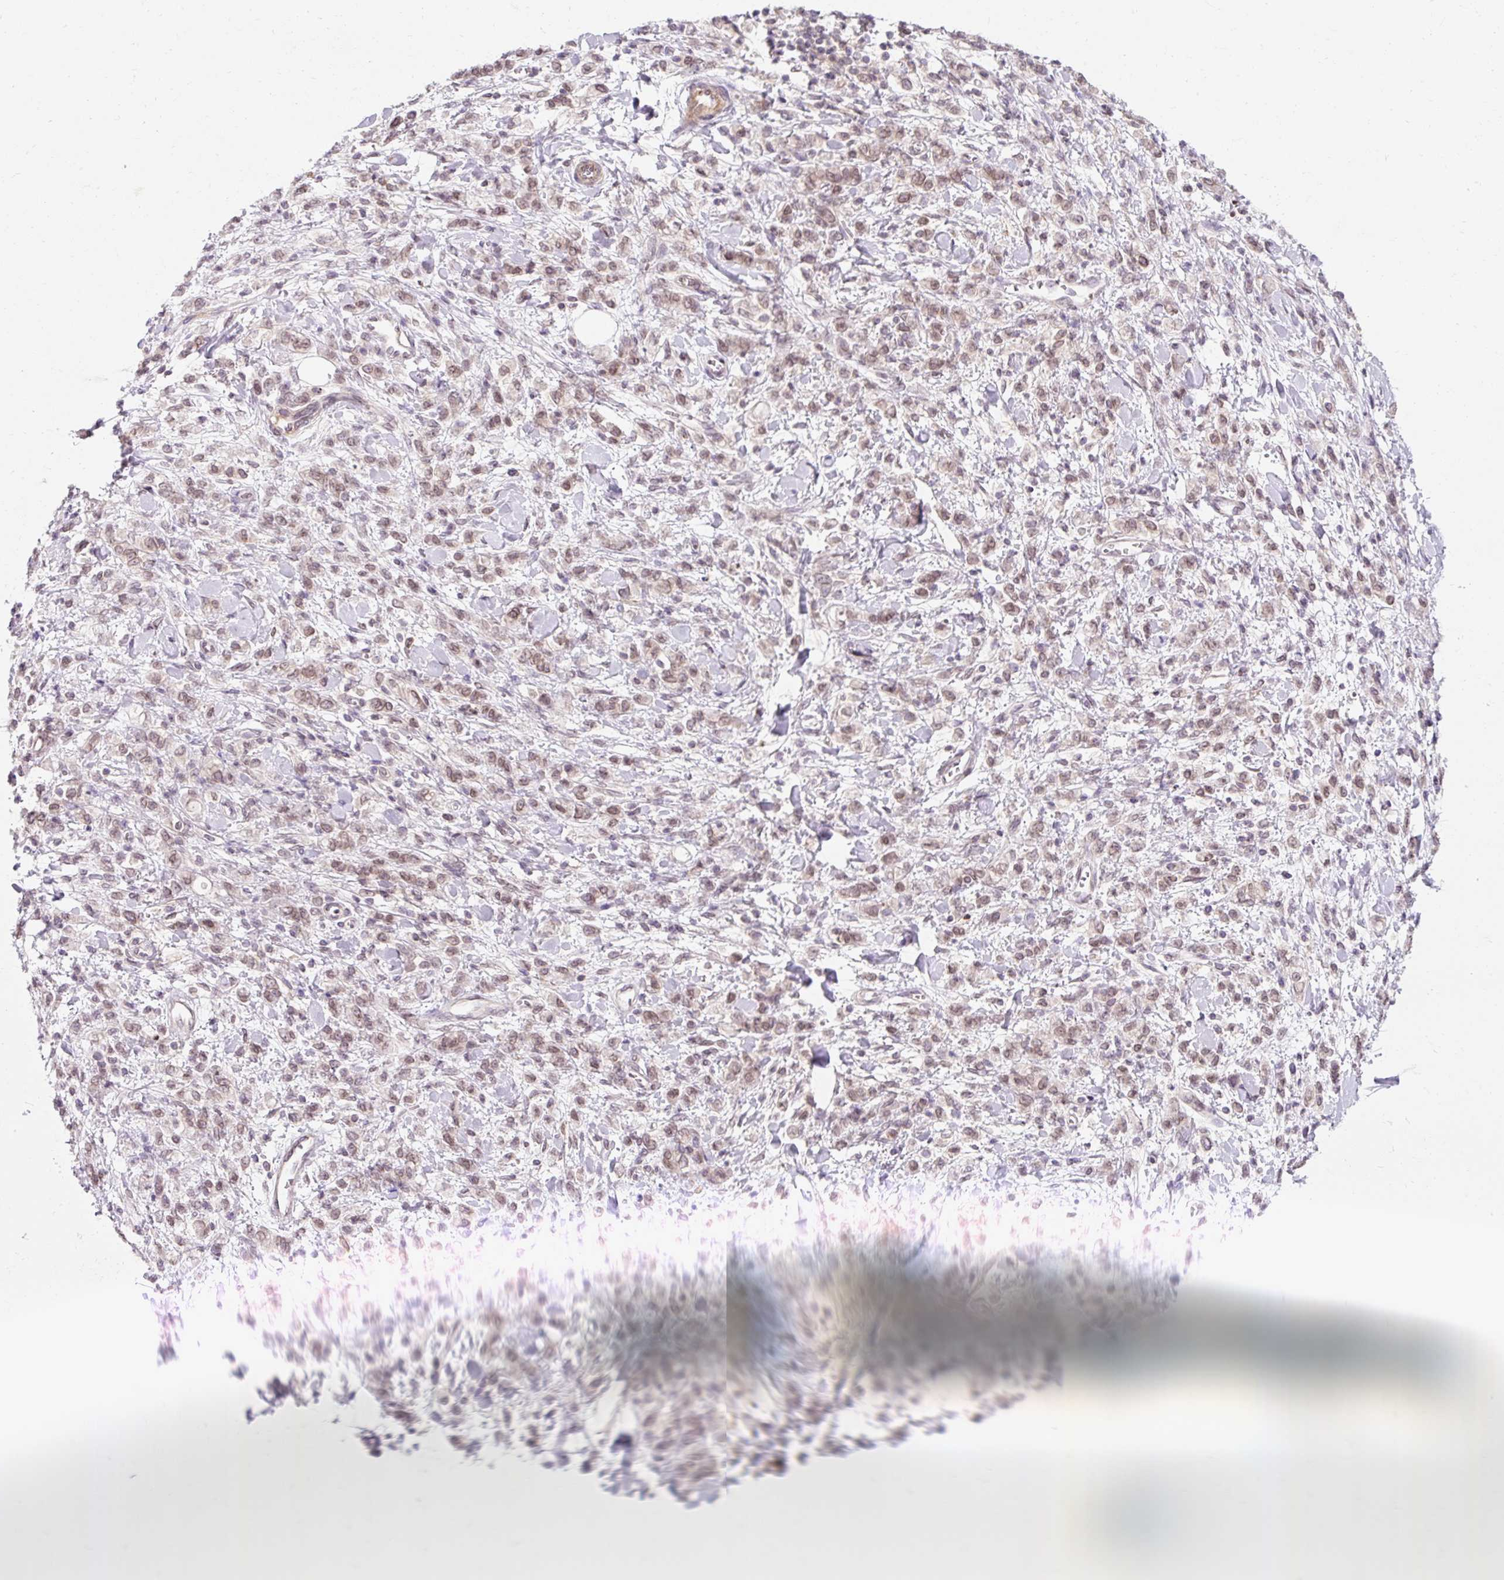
{"staining": {"intensity": "weak", "quantity": ">75%", "location": "cytoplasmic/membranous,nuclear"}, "tissue": "stomach cancer", "cell_type": "Tumor cells", "image_type": "cancer", "snomed": [{"axis": "morphology", "description": "Adenocarcinoma, NOS"}, {"axis": "topography", "description": "Stomach"}], "caption": "Stomach cancer (adenocarcinoma) stained for a protein (brown) demonstrates weak cytoplasmic/membranous and nuclear positive staining in approximately >75% of tumor cells.", "gene": "ZNF610", "patient": {"sex": "male", "age": 77}}